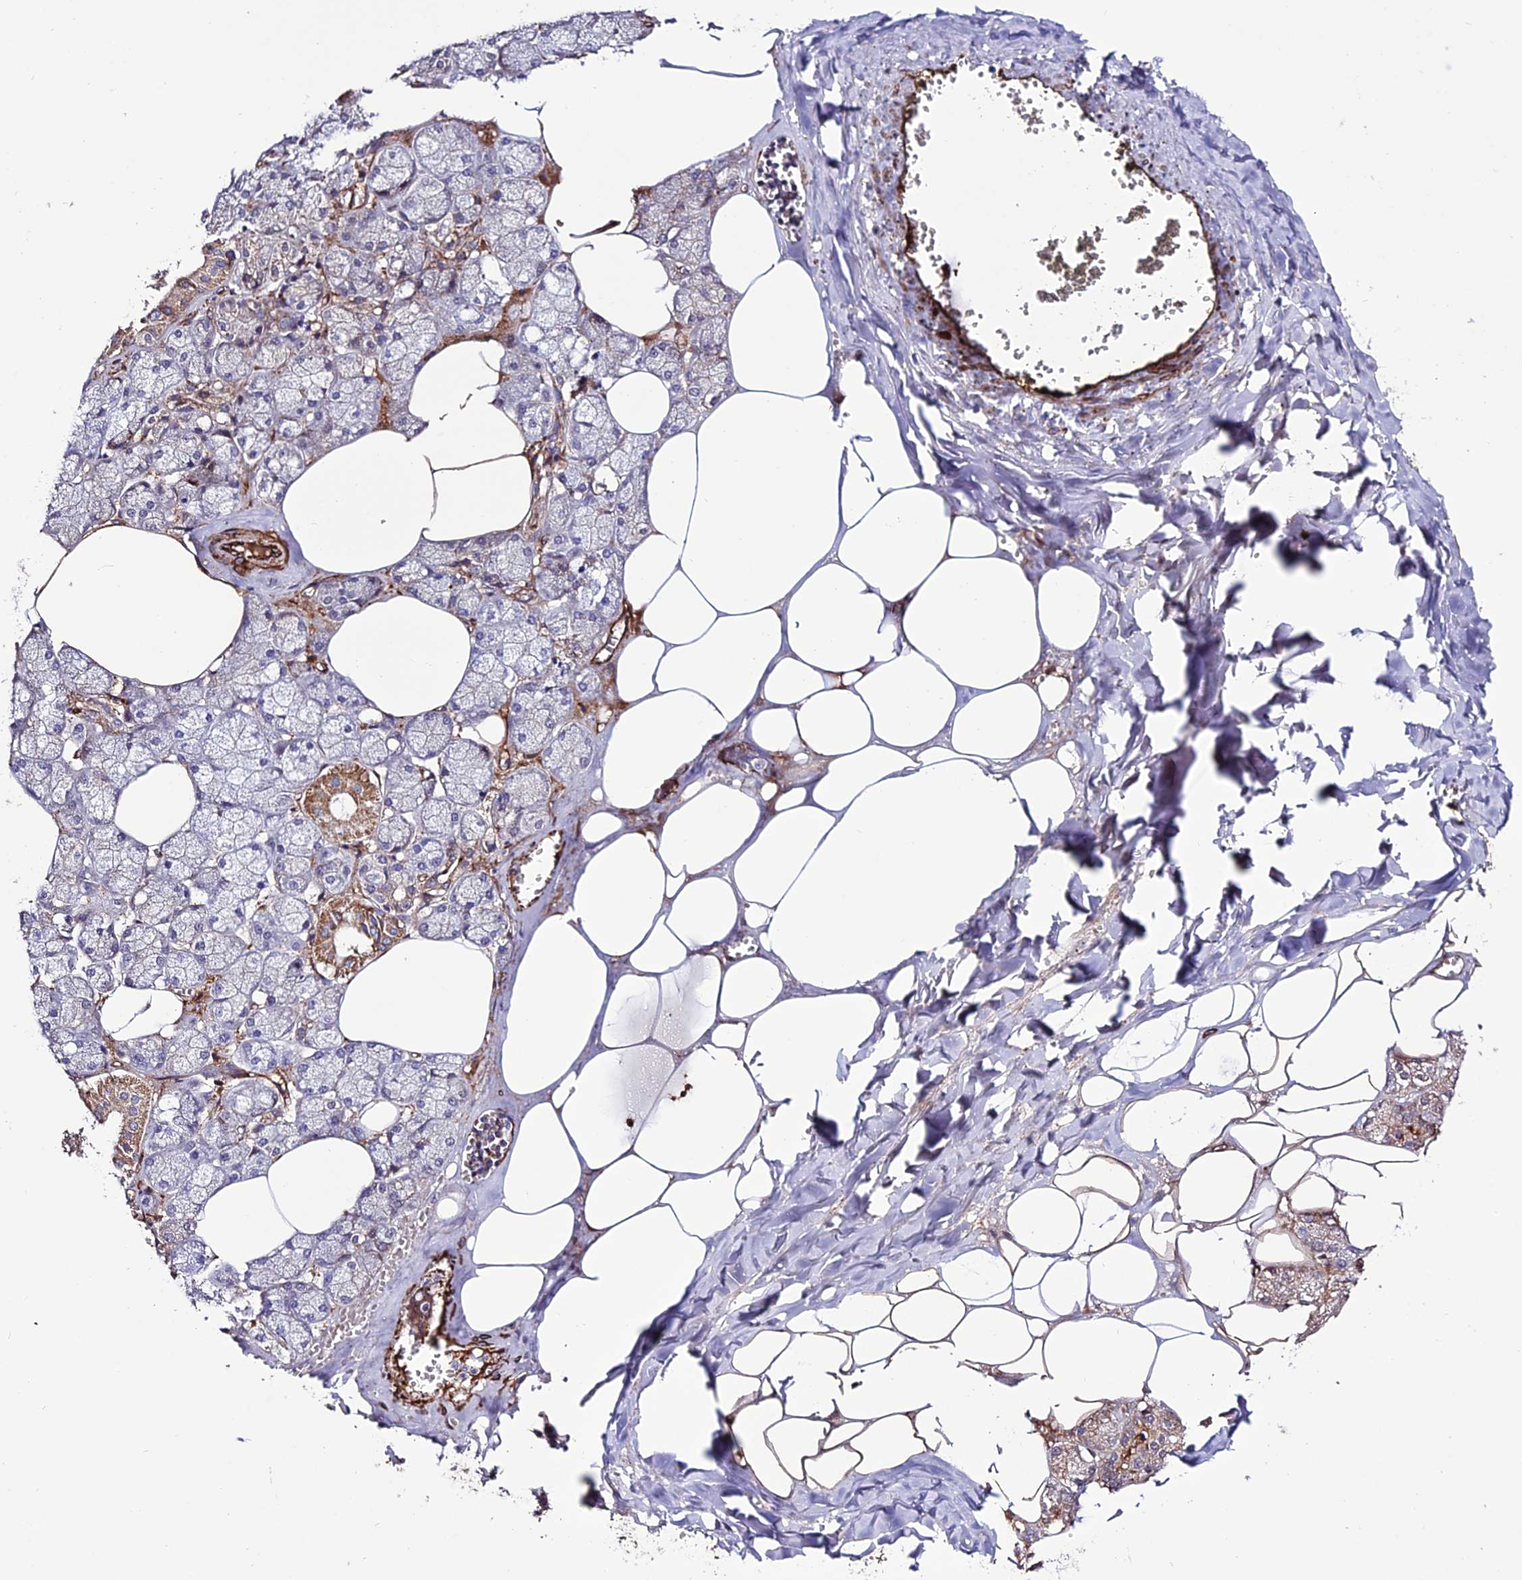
{"staining": {"intensity": "moderate", "quantity": "25%-75%", "location": "cytoplasmic/membranous"}, "tissue": "salivary gland", "cell_type": "Glandular cells", "image_type": "normal", "snomed": [{"axis": "morphology", "description": "Normal tissue, NOS"}, {"axis": "topography", "description": "Salivary gland"}], "caption": "Protein staining by immunohistochemistry (IHC) displays moderate cytoplasmic/membranous expression in about 25%-75% of glandular cells in unremarkable salivary gland.", "gene": "REX1BD", "patient": {"sex": "male", "age": 62}}